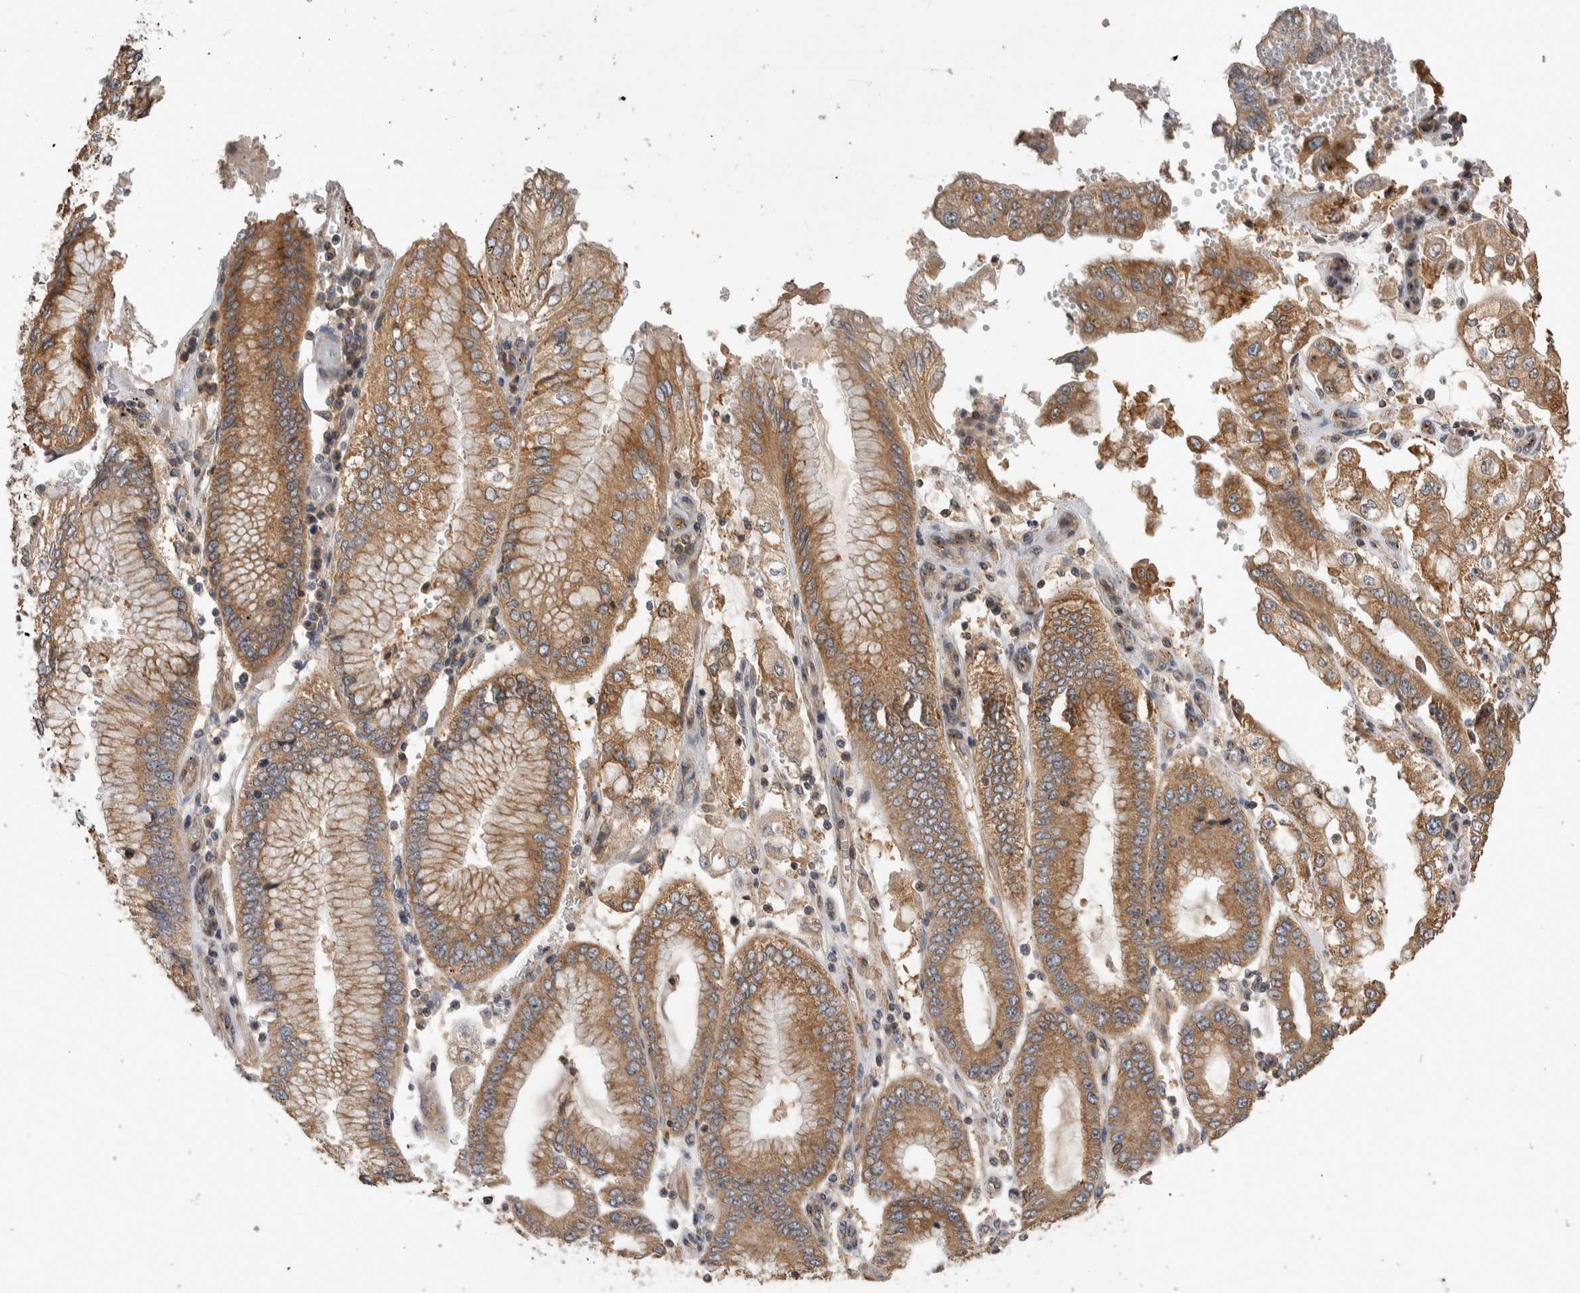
{"staining": {"intensity": "moderate", "quantity": ">75%", "location": "cytoplasmic/membranous"}, "tissue": "stomach cancer", "cell_type": "Tumor cells", "image_type": "cancer", "snomed": [{"axis": "morphology", "description": "Adenocarcinoma, NOS"}, {"axis": "topography", "description": "Stomach"}], "caption": "Human adenocarcinoma (stomach) stained with a brown dye exhibits moderate cytoplasmic/membranous positive staining in about >75% of tumor cells.", "gene": "IFRD1", "patient": {"sex": "male", "age": 76}}